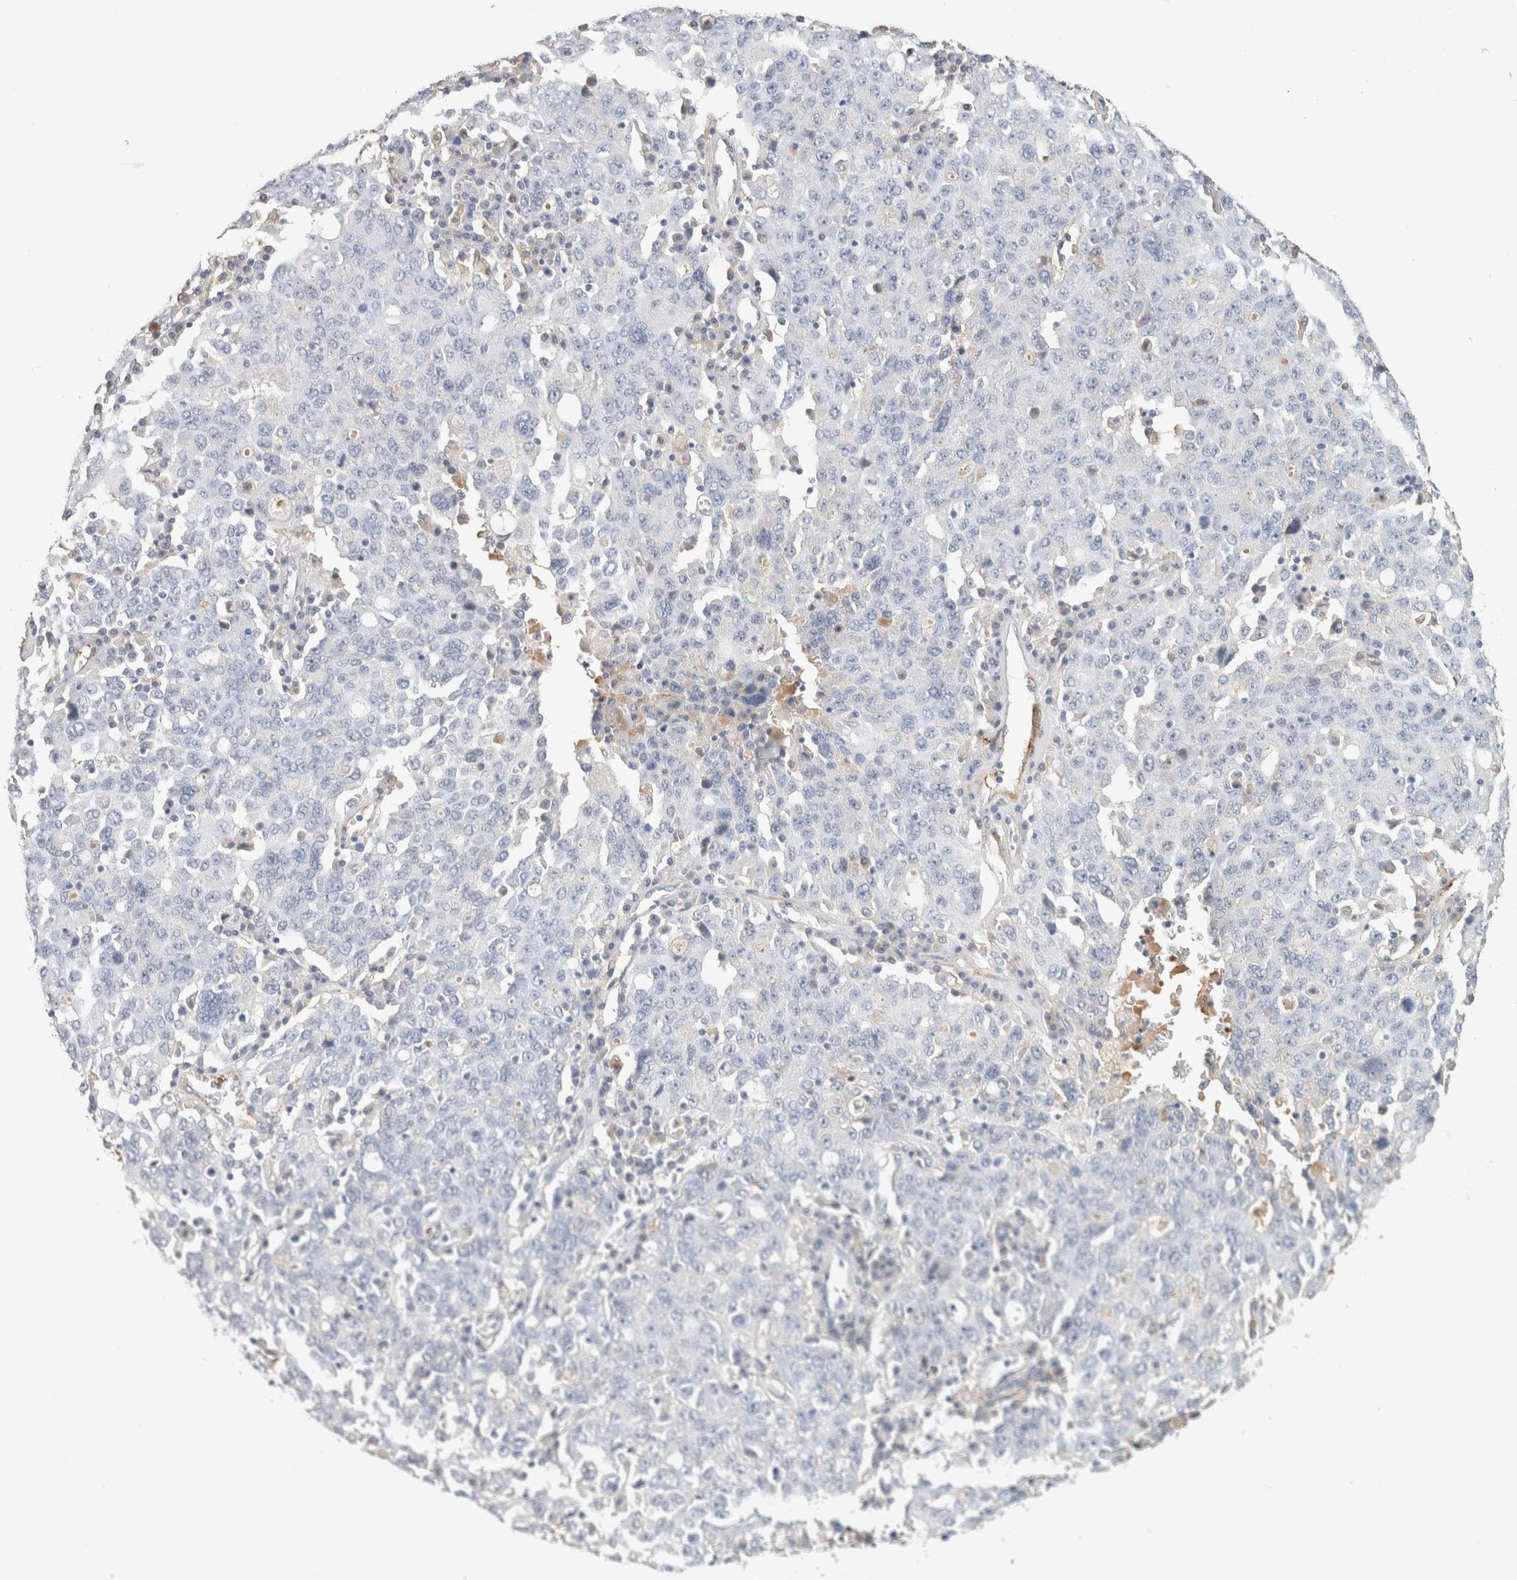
{"staining": {"intensity": "negative", "quantity": "none", "location": "none"}, "tissue": "ovarian cancer", "cell_type": "Tumor cells", "image_type": "cancer", "snomed": [{"axis": "morphology", "description": "Carcinoma, endometroid"}, {"axis": "topography", "description": "Ovary"}], "caption": "Immunohistochemistry (IHC) of human ovarian cancer reveals no expression in tumor cells. Brightfield microscopy of IHC stained with DAB (3,3'-diaminobenzidine) (brown) and hematoxylin (blue), captured at high magnification.", "gene": "CD36", "patient": {"sex": "female", "age": 62}}